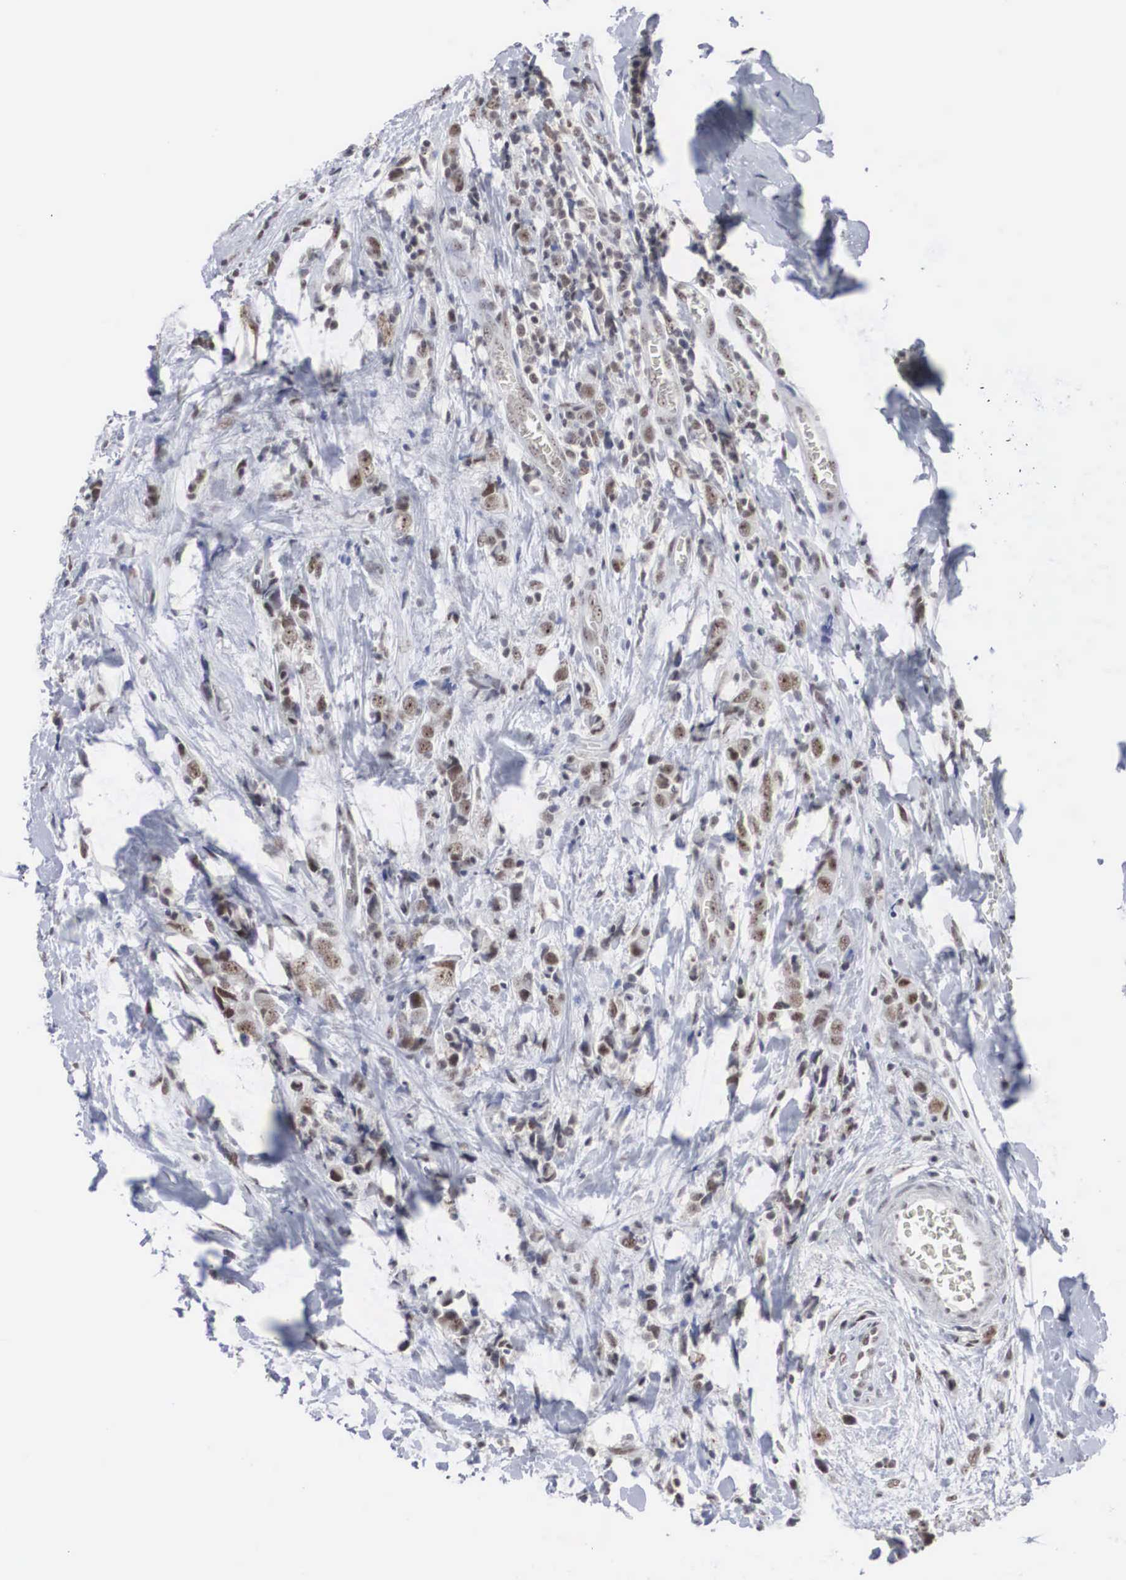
{"staining": {"intensity": "moderate", "quantity": "25%-75%", "location": "nuclear"}, "tissue": "breast cancer", "cell_type": "Tumor cells", "image_type": "cancer", "snomed": [{"axis": "morphology", "description": "Lobular carcinoma"}, {"axis": "topography", "description": "Breast"}], "caption": "Breast lobular carcinoma tissue exhibits moderate nuclear positivity in approximately 25%-75% of tumor cells, visualized by immunohistochemistry.", "gene": "AUTS2", "patient": {"sex": "female", "age": 57}}